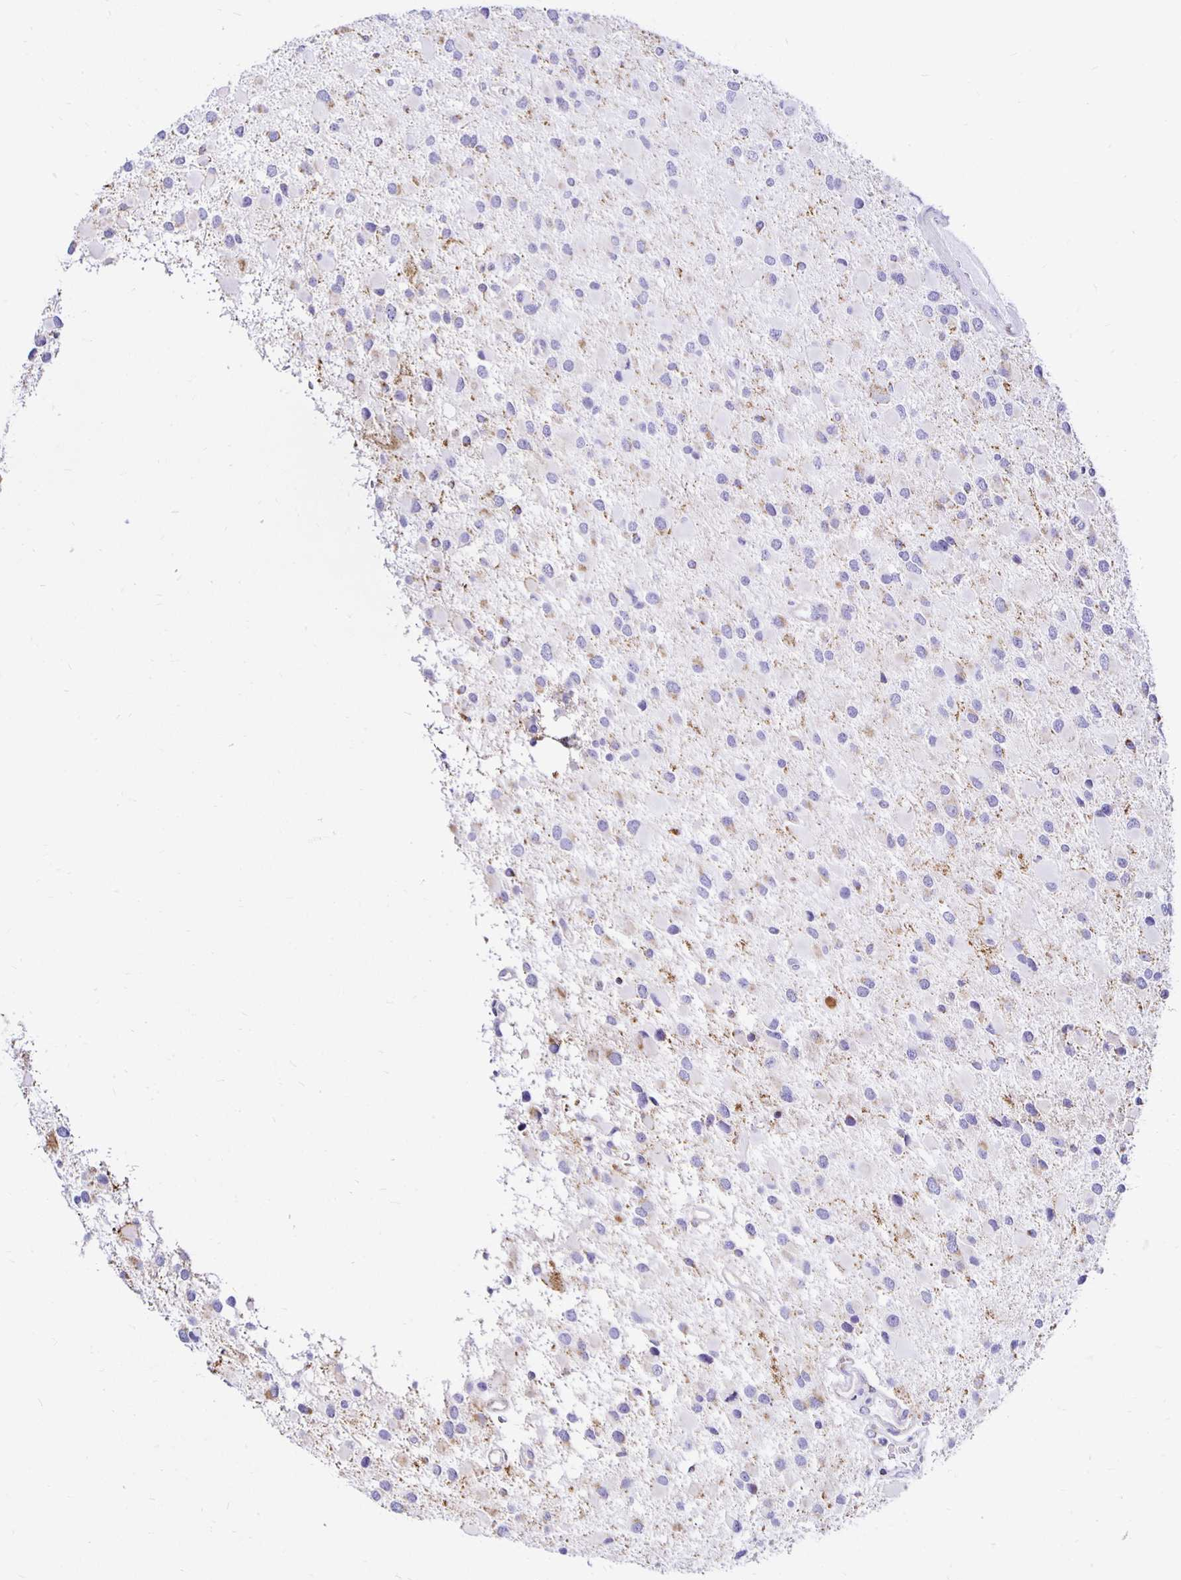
{"staining": {"intensity": "negative", "quantity": "none", "location": "none"}, "tissue": "glioma", "cell_type": "Tumor cells", "image_type": "cancer", "snomed": [{"axis": "morphology", "description": "Glioma, malignant, Low grade"}, {"axis": "topography", "description": "Brain"}], "caption": "Tumor cells are negative for protein expression in human malignant glioma (low-grade).", "gene": "PLAAT2", "patient": {"sex": "female", "age": 32}}